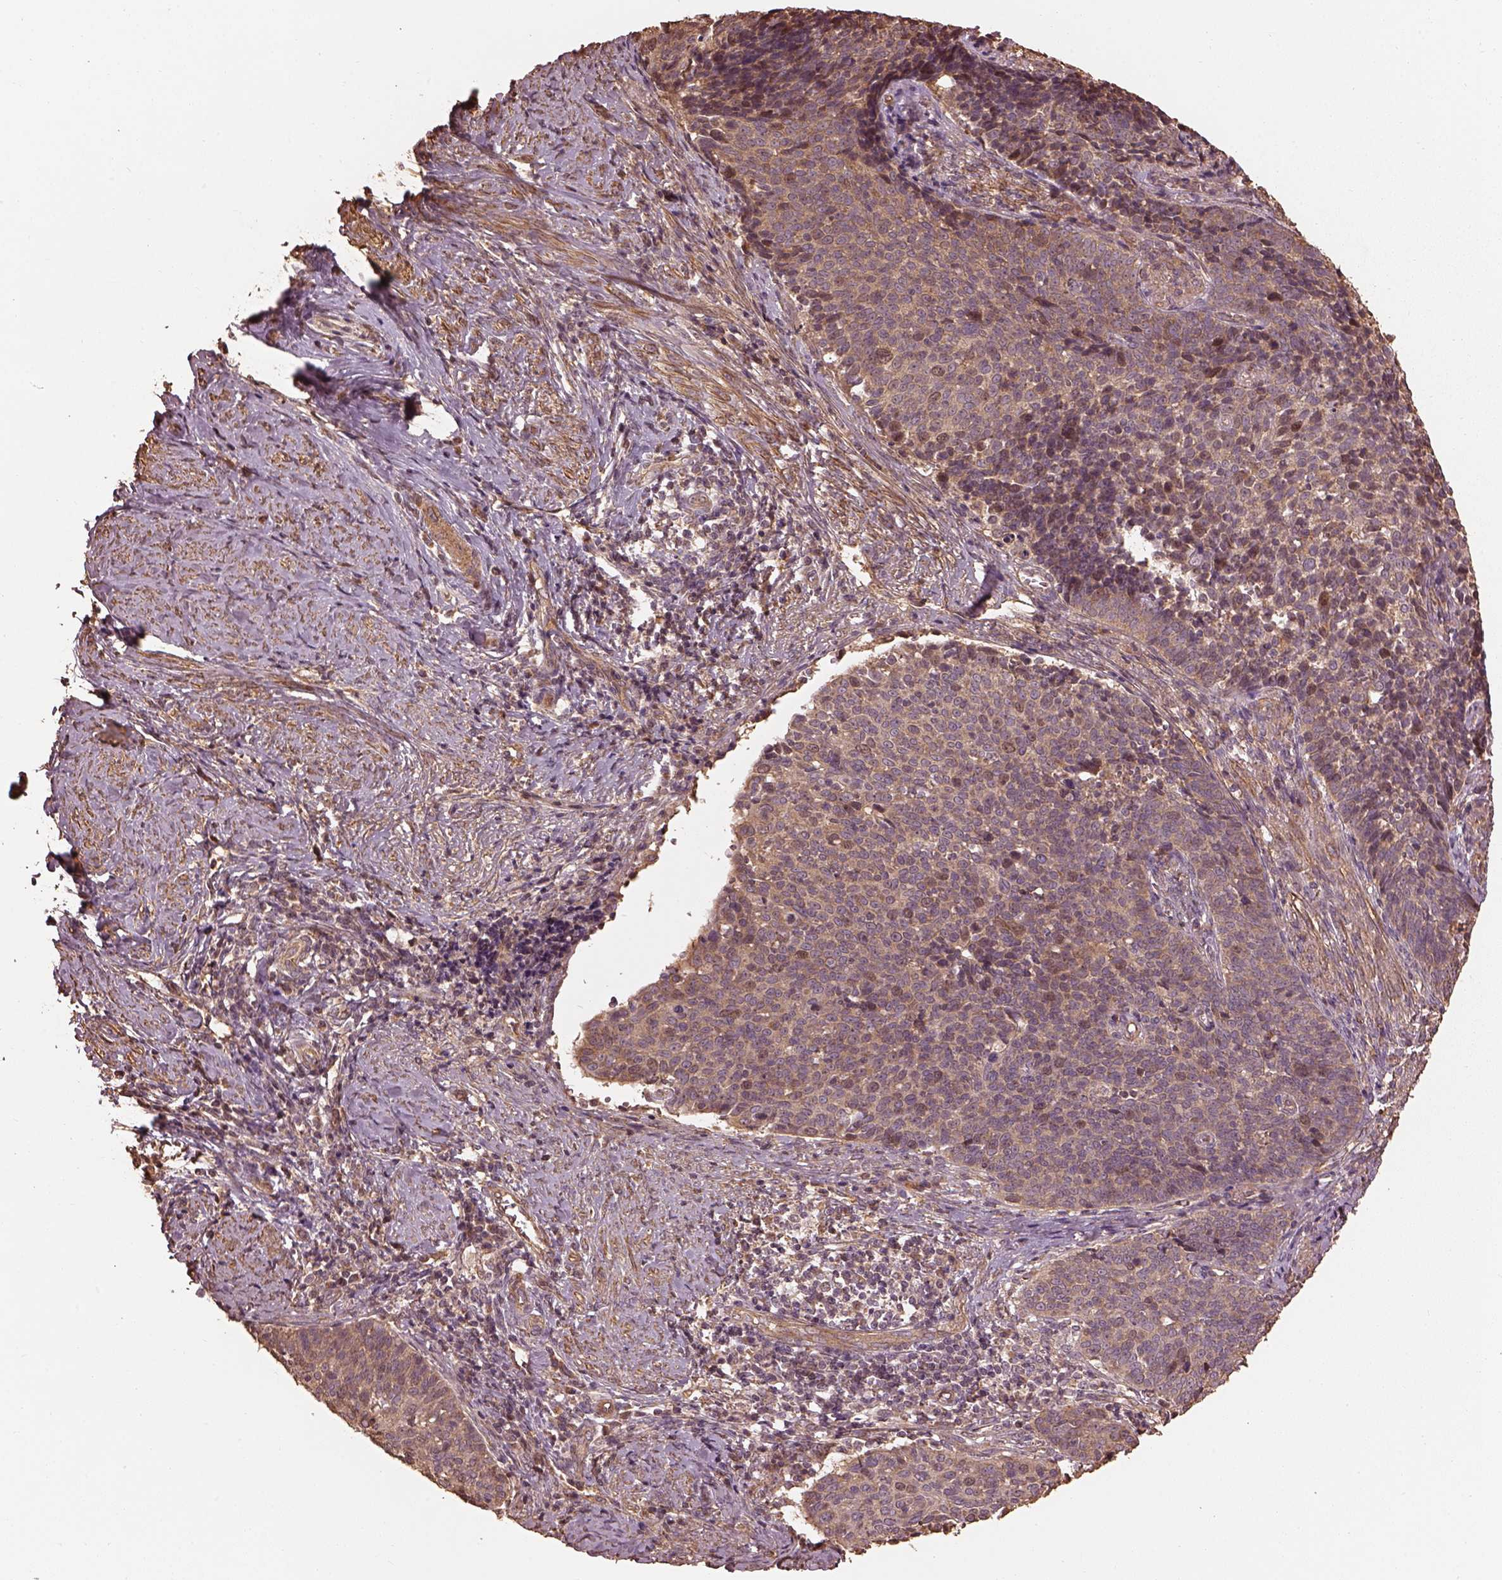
{"staining": {"intensity": "moderate", "quantity": "25%-75%", "location": "cytoplasmic/membranous"}, "tissue": "cervical cancer", "cell_type": "Tumor cells", "image_type": "cancer", "snomed": [{"axis": "morphology", "description": "Squamous cell carcinoma, NOS"}, {"axis": "topography", "description": "Cervix"}], "caption": "IHC photomicrograph of neoplastic tissue: human cervical cancer stained using immunohistochemistry (IHC) reveals medium levels of moderate protein expression localized specifically in the cytoplasmic/membranous of tumor cells, appearing as a cytoplasmic/membranous brown color.", "gene": "METTL4", "patient": {"sex": "female", "age": 39}}